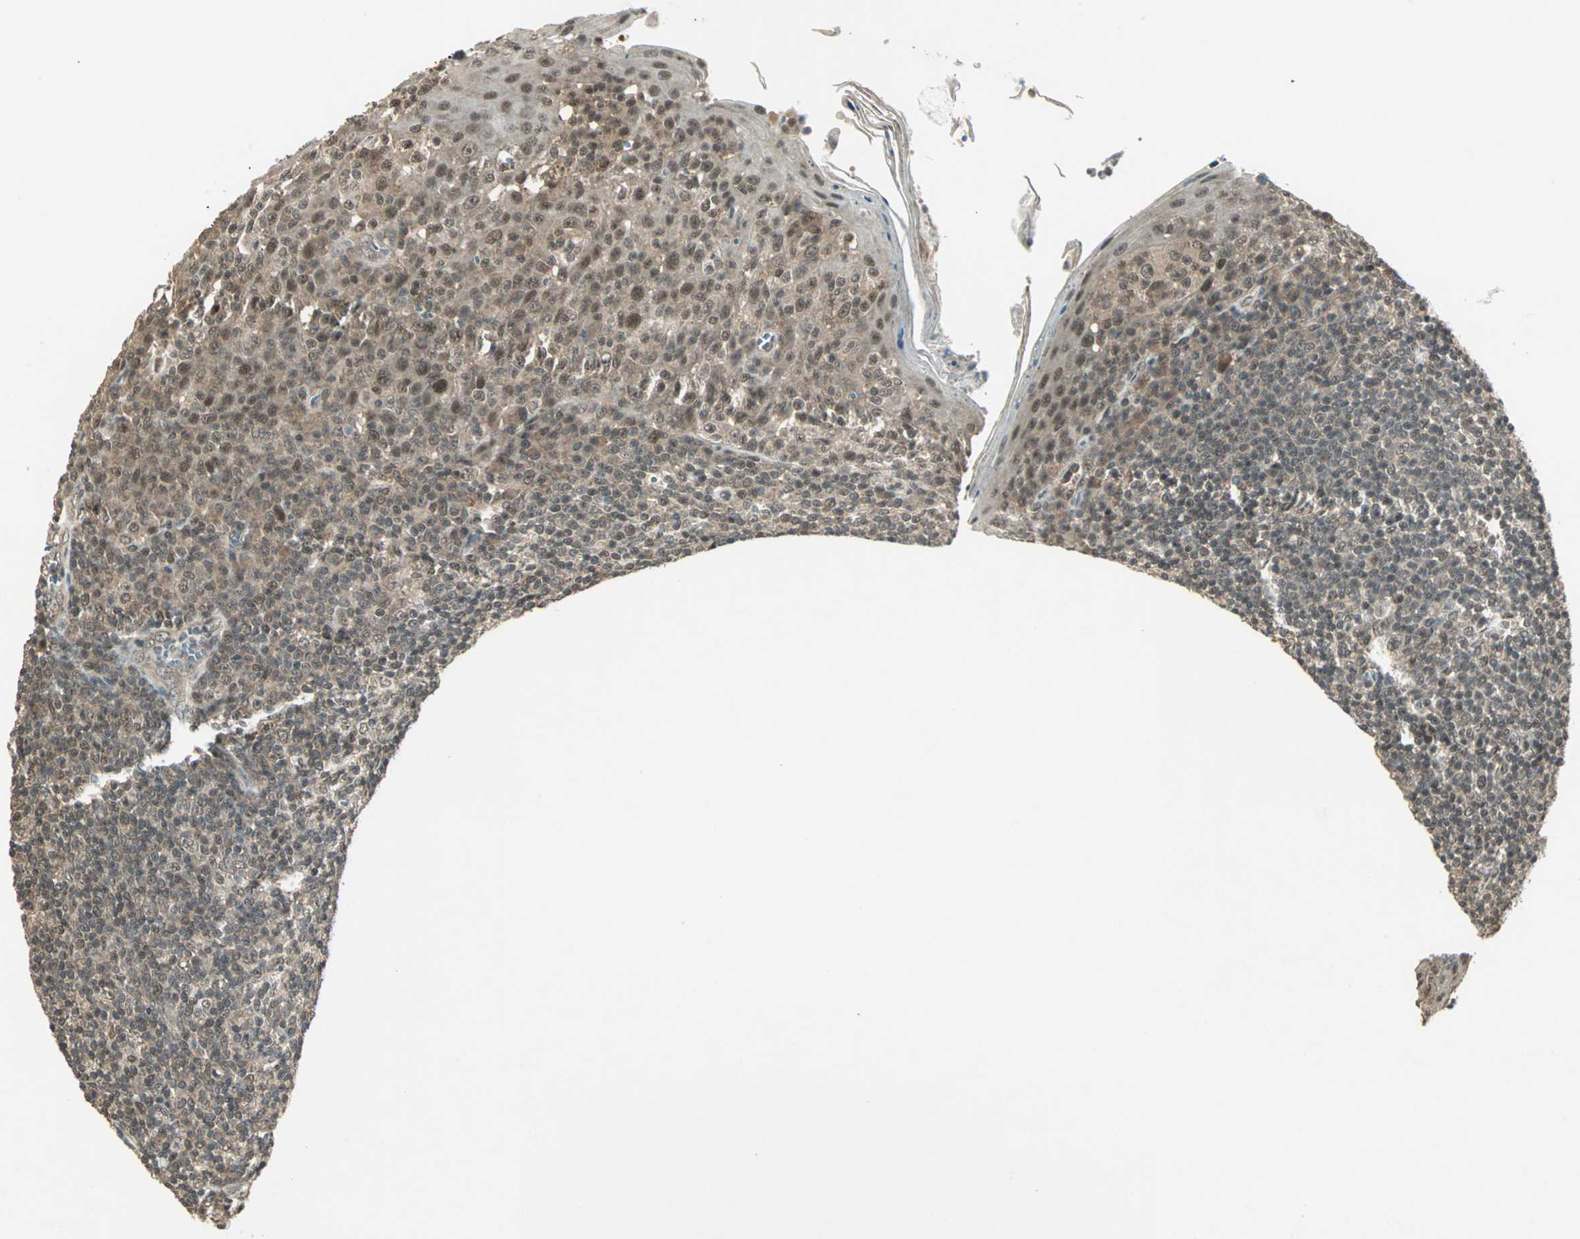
{"staining": {"intensity": "weak", "quantity": ">75%", "location": "cytoplasmic/membranous,nuclear"}, "tissue": "tonsil", "cell_type": "Germinal center cells", "image_type": "normal", "snomed": [{"axis": "morphology", "description": "Normal tissue, NOS"}, {"axis": "topography", "description": "Tonsil"}], "caption": "IHC image of normal tonsil: human tonsil stained using immunohistochemistry reveals low levels of weak protein expression localized specifically in the cytoplasmic/membranous,nuclear of germinal center cells, appearing as a cytoplasmic/membranous,nuclear brown color.", "gene": "ZNF701", "patient": {"sex": "male", "age": 31}}